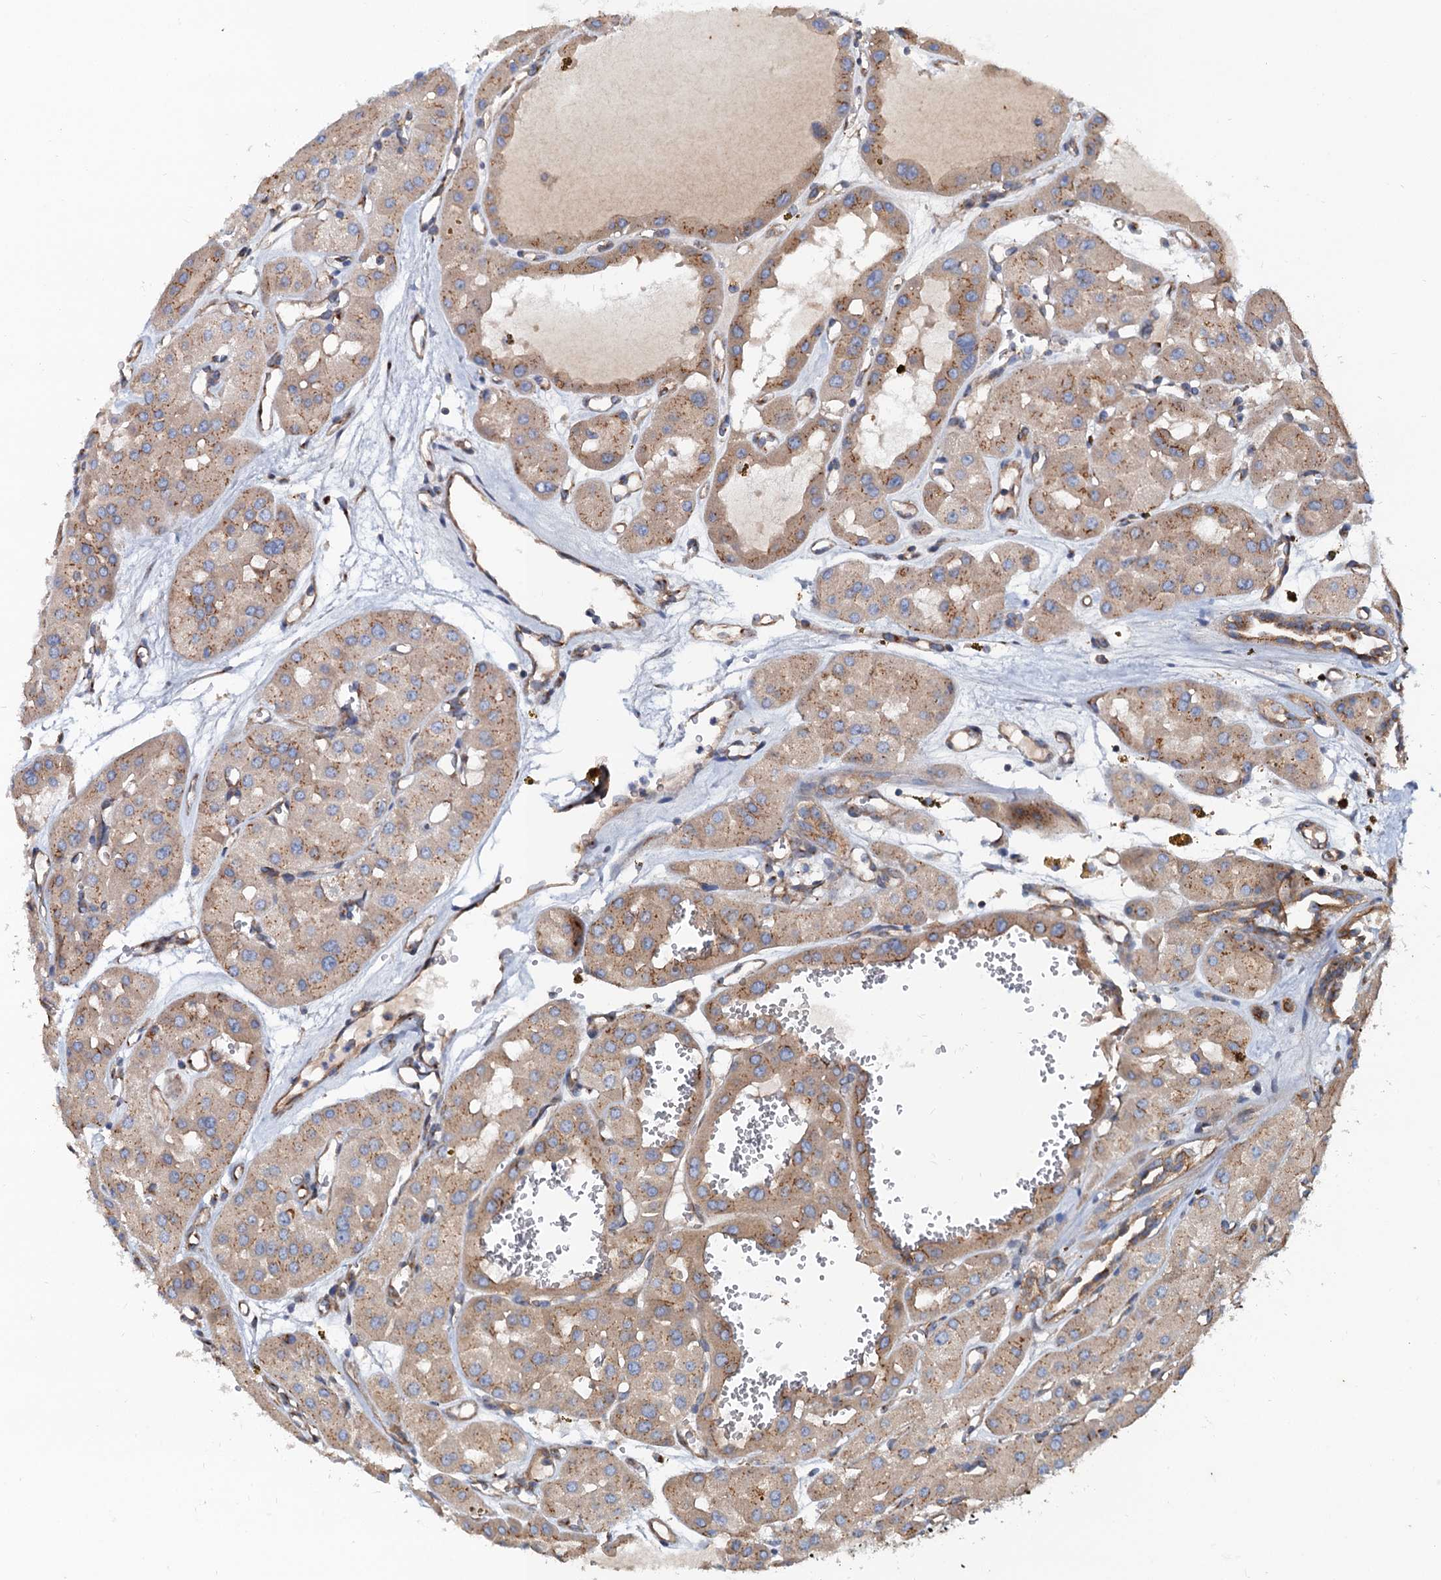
{"staining": {"intensity": "moderate", "quantity": ">75%", "location": "cytoplasmic/membranous"}, "tissue": "renal cancer", "cell_type": "Tumor cells", "image_type": "cancer", "snomed": [{"axis": "morphology", "description": "Carcinoma, NOS"}, {"axis": "topography", "description": "Kidney"}], "caption": "This is an image of immunohistochemistry (IHC) staining of renal cancer, which shows moderate staining in the cytoplasmic/membranous of tumor cells.", "gene": "NGRN", "patient": {"sex": "female", "age": 75}}